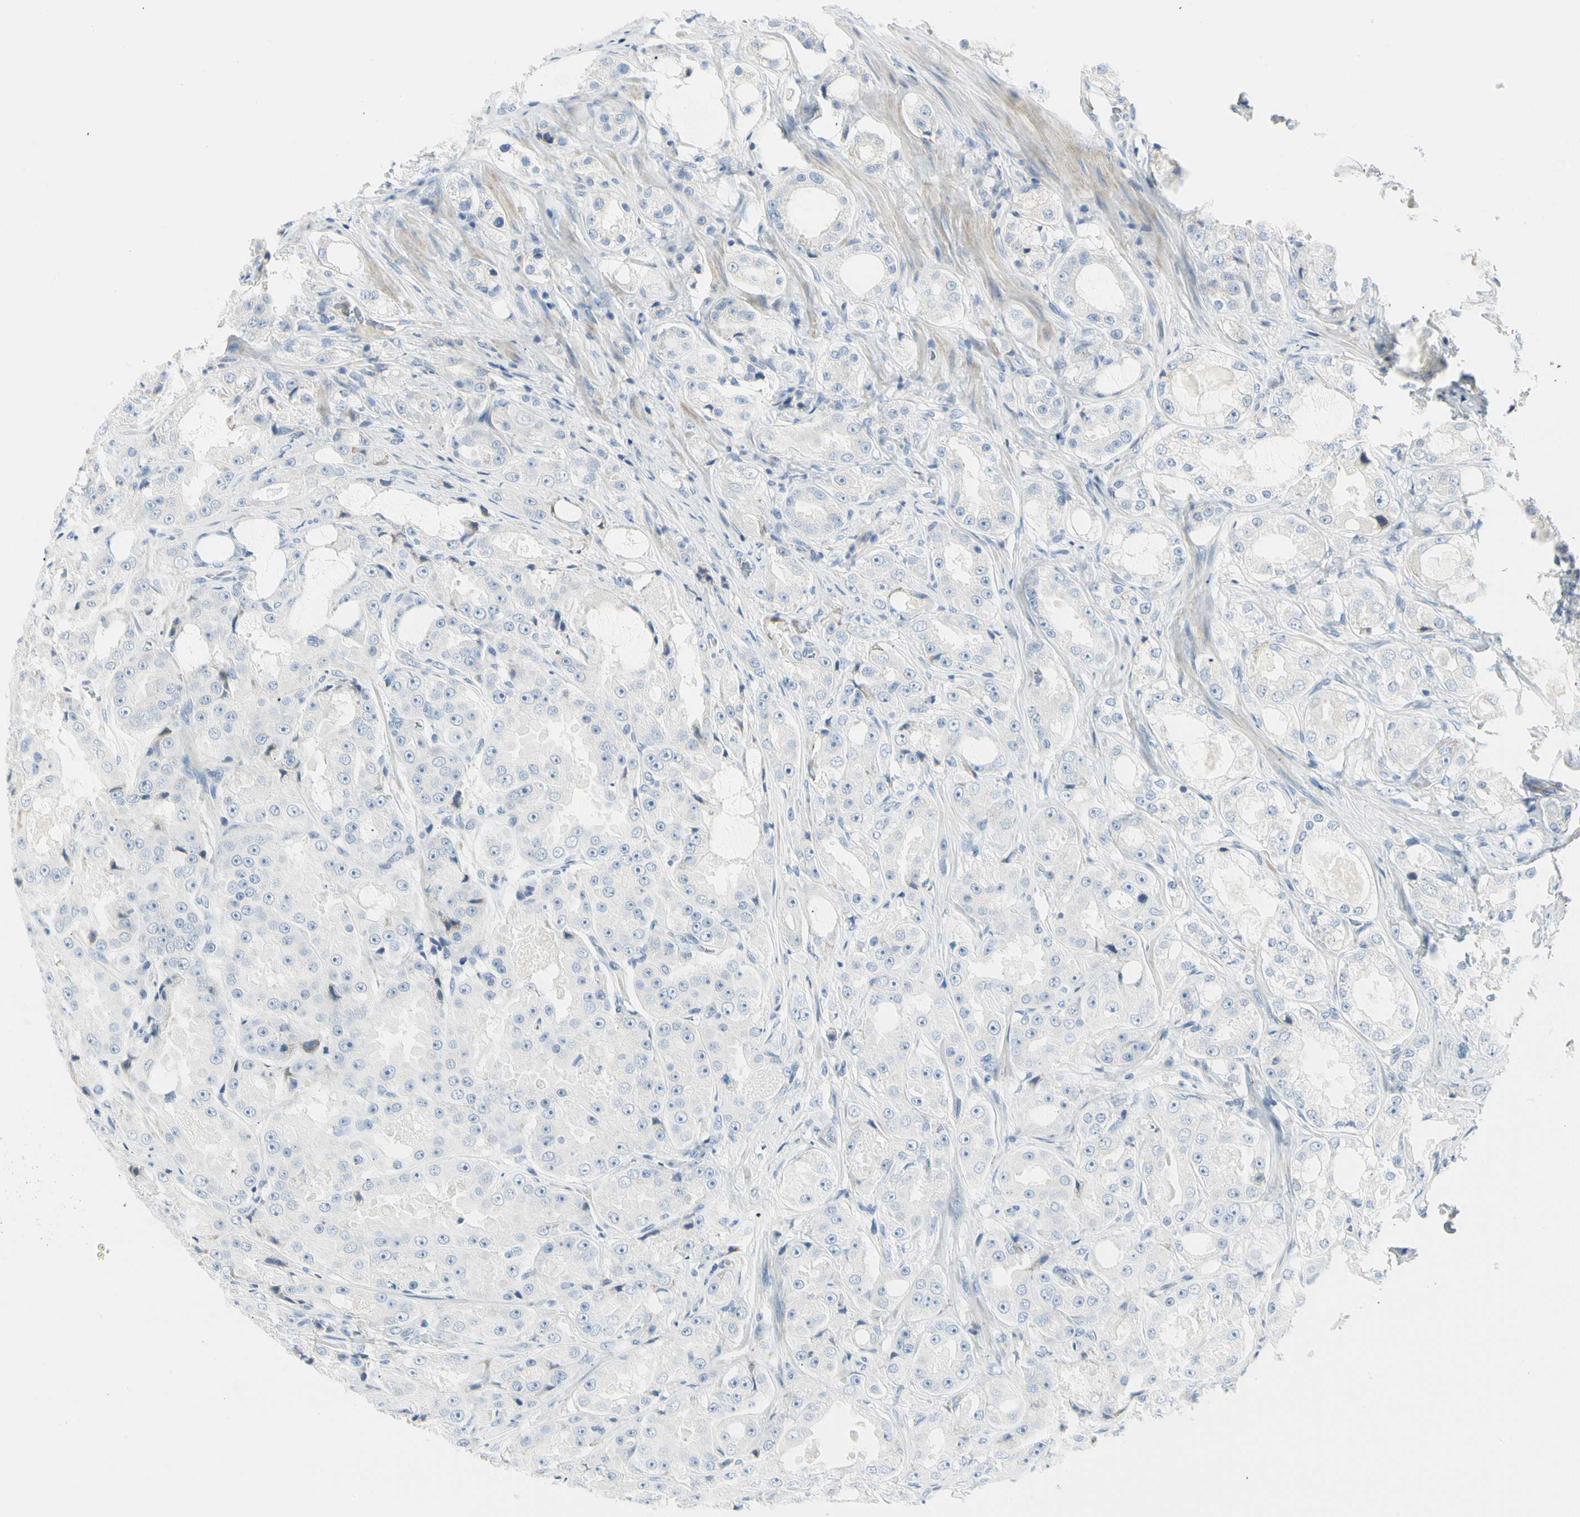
{"staining": {"intensity": "negative", "quantity": "none", "location": "none"}, "tissue": "prostate cancer", "cell_type": "Tumor cells", "image_type": "cancer", "snomed": [{"axis": "morphology", "description": "Adenocarcinoma, High grade"}, {"axis": "topography", "description": "Prostate"}], "caption": "Photomicrograph shows no significant protein positivity in tumor cells of adenocarcinoma (high-grade) (prostate). (DAB IHC with hematoxylin counter stain).", "gene": "TNFSF11", "patient": {"sex": "male", "age": 73}}